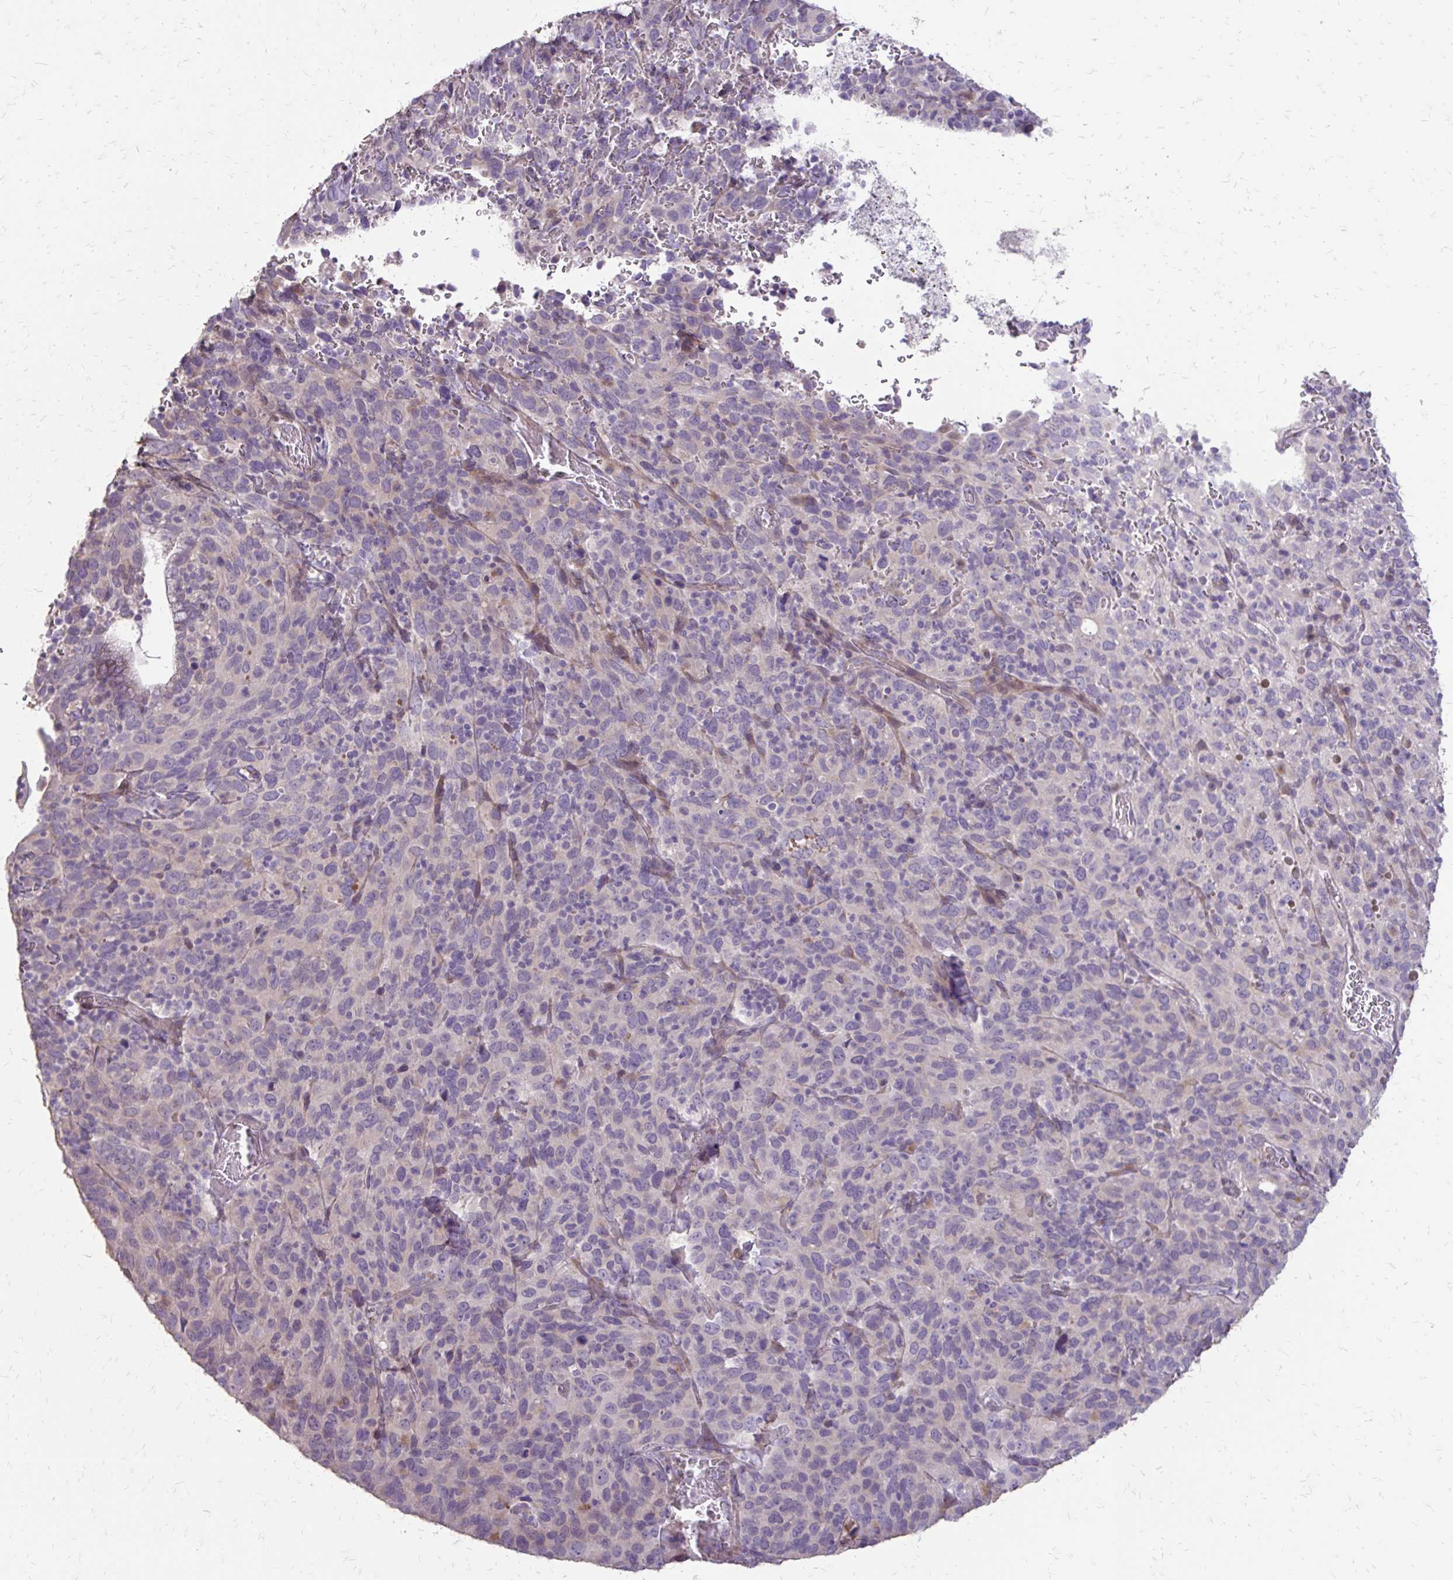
{"staining": {"intensity": "negative", "quantity": "none", "location": "none"}, "tissue": "cervical cancer", "cell_type": "Tumor cells", "image_type": "cancer", "snomed": [{"axis": "morphology", "description": "Normal tissue, NOS"}, {"axis": "morphology", "description": "Squamous cell carcinoma, NOS"}, {"axis": "topography", "description": "Cervix"}], "caption": "Immunohistochemistry (IHC) micrograph of neoplastic tissue: human cervical squamous cell carcinoma stained with DAB shows no significant protein expression in tumor cells. (DAB IHC, high magnification).", "gene": "MYORG", "patient": {"sex": "female", "age": 51}}